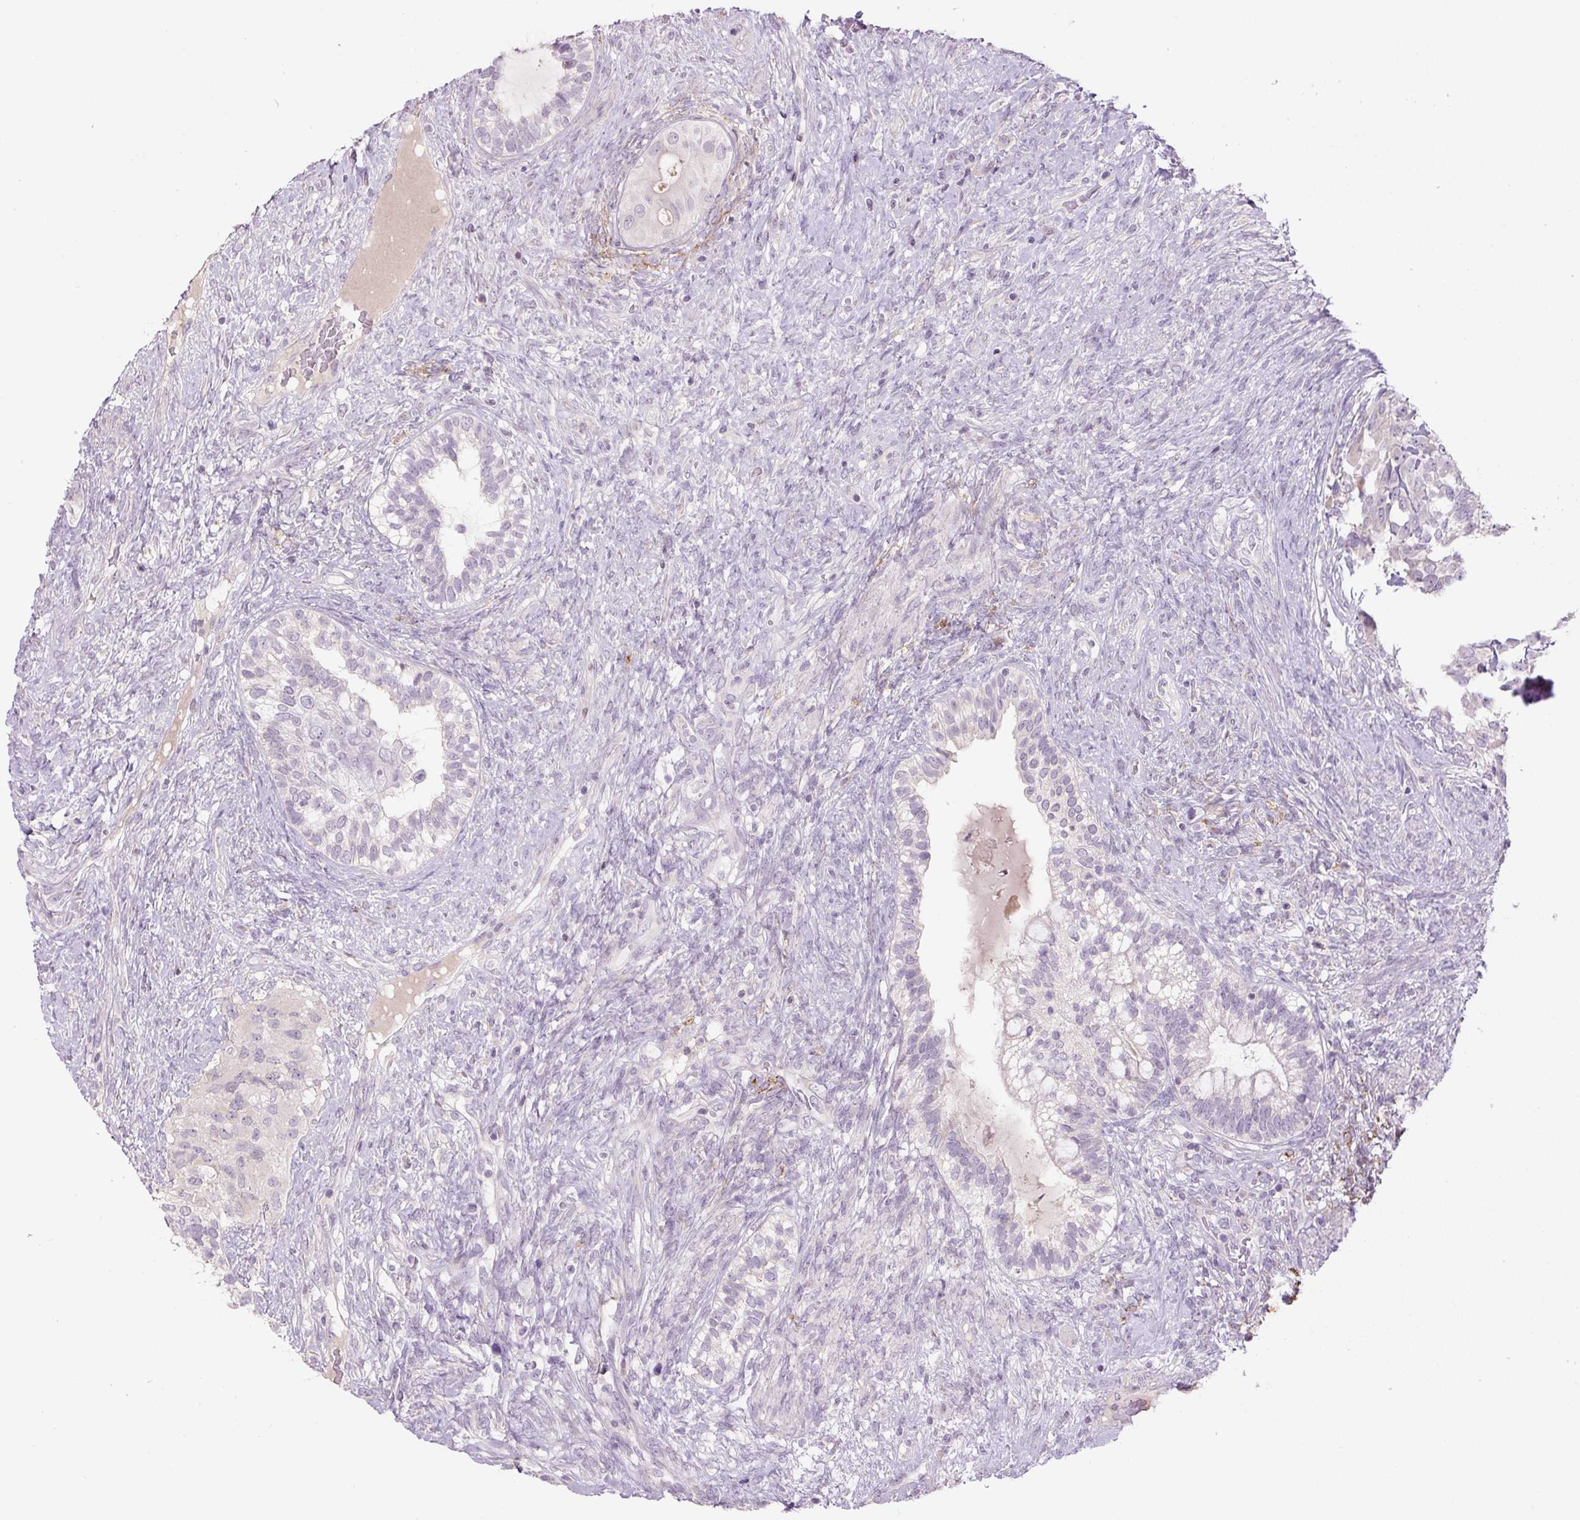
{"staining": {"intensity": "negative", "quantity": "none", "location": "none"}, "tissue": "testis cancer", "cell_type": "Tumor cells", "image_type": "cancer", "snomed": [{"axis": "morphology", "description": "Seminoma, NOS"}, {"axis": "morphology", "description": "Carcinoma, Embryonal, NOS"}, {"axis": "topography", "description": "Testis"}], "caption": "Micrograph shows no protein staining in tumor cells of testis cancer (seminoma) tissue.", "gene": "TMEM100", "patient": {"sex": "male", "age": 41}}